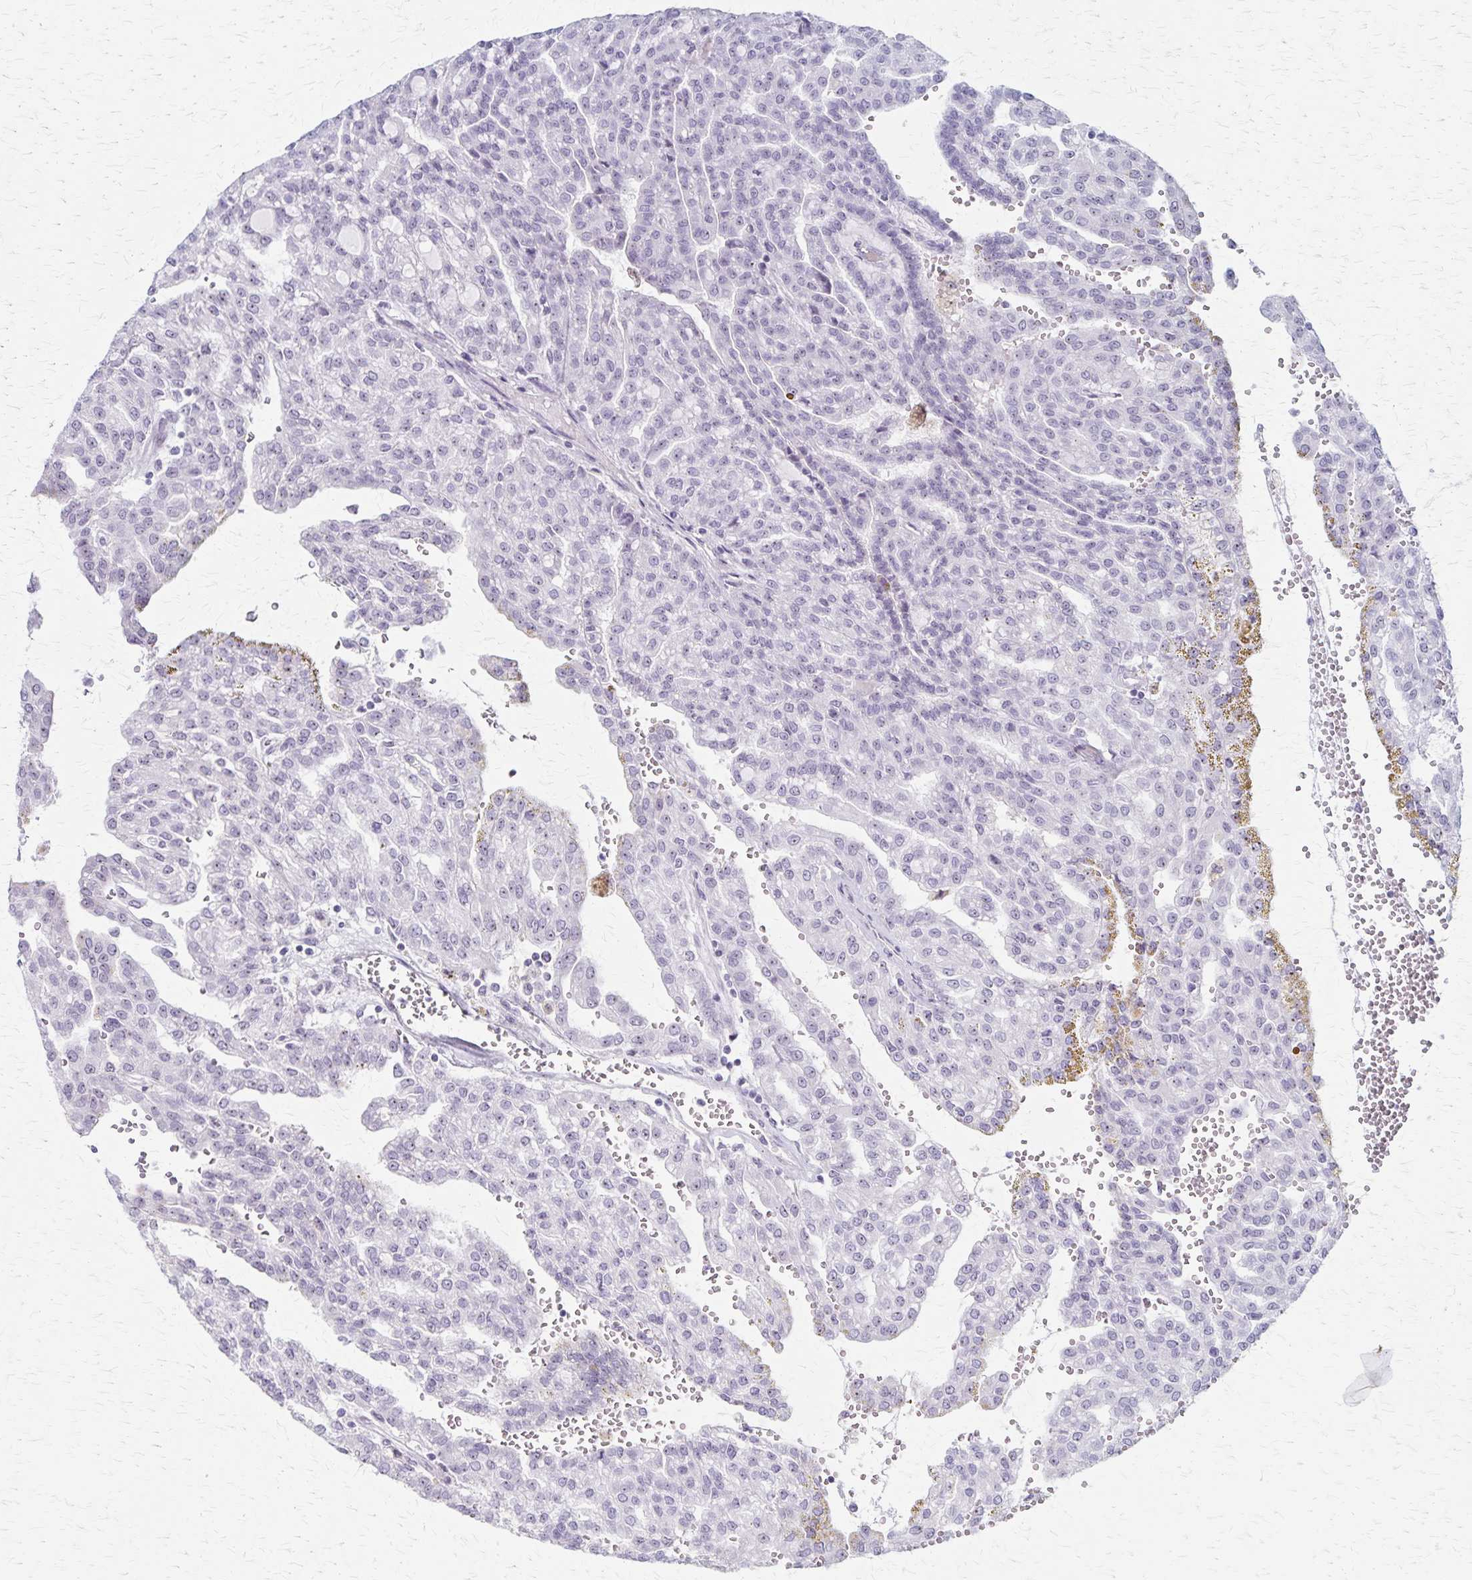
{"staining": {"intensity": "negative", "quantity": "none", "location": "none"}, "tissue": "renal cancer", "cell_type": "Tumor cells", "image_type": "cancer", "snomed": [{"axis": "morphology", "description": "Adenocarcinoma, NOS"}, {"axis": "topography", "description": "Kidney"}], "caption": "Renal adenocarcinoma stained for a protein using IHC shows no expression tumor cells.", "gene": "DLK2", "patient": {"sex": "male", "age": 63}}